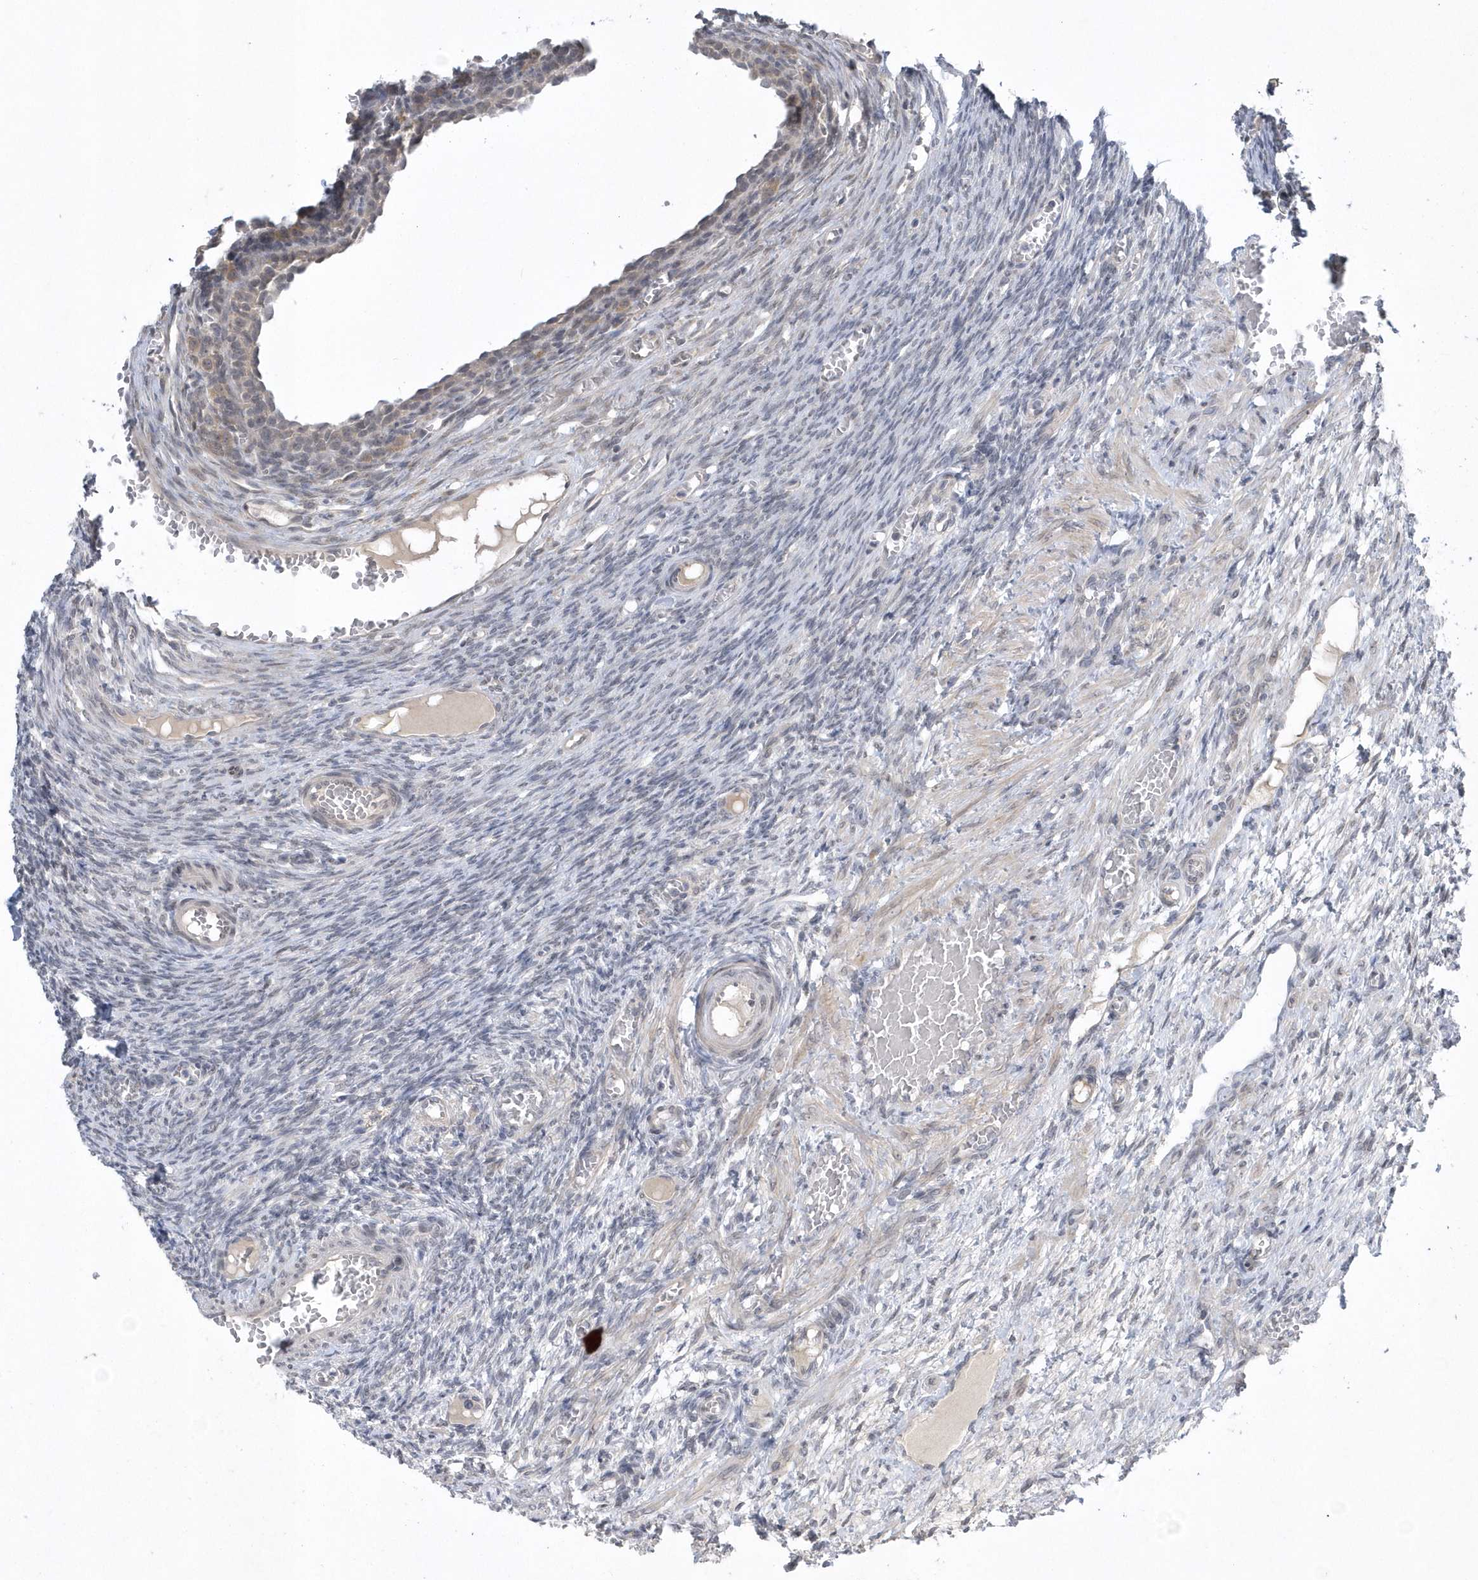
{"staining": {"intensity": "negative", "quantity": "none", "location": "none"}, "tissue": "ovary", "cell_type": "Ovarian stroma cells", "image_type": "normal", "snomed": [{"axis": "morphology", "description": "Normal tissue, NOS"}, {"axis": "topography", "description": "Ovary"}], "caption": "An IHC histopathology image of unremarkable ovary is shown. There is no staining in ovarian stroma cells of ovary.", "gene": "ZC3H12D", "patient": {"sex": "female", "age": 27}}